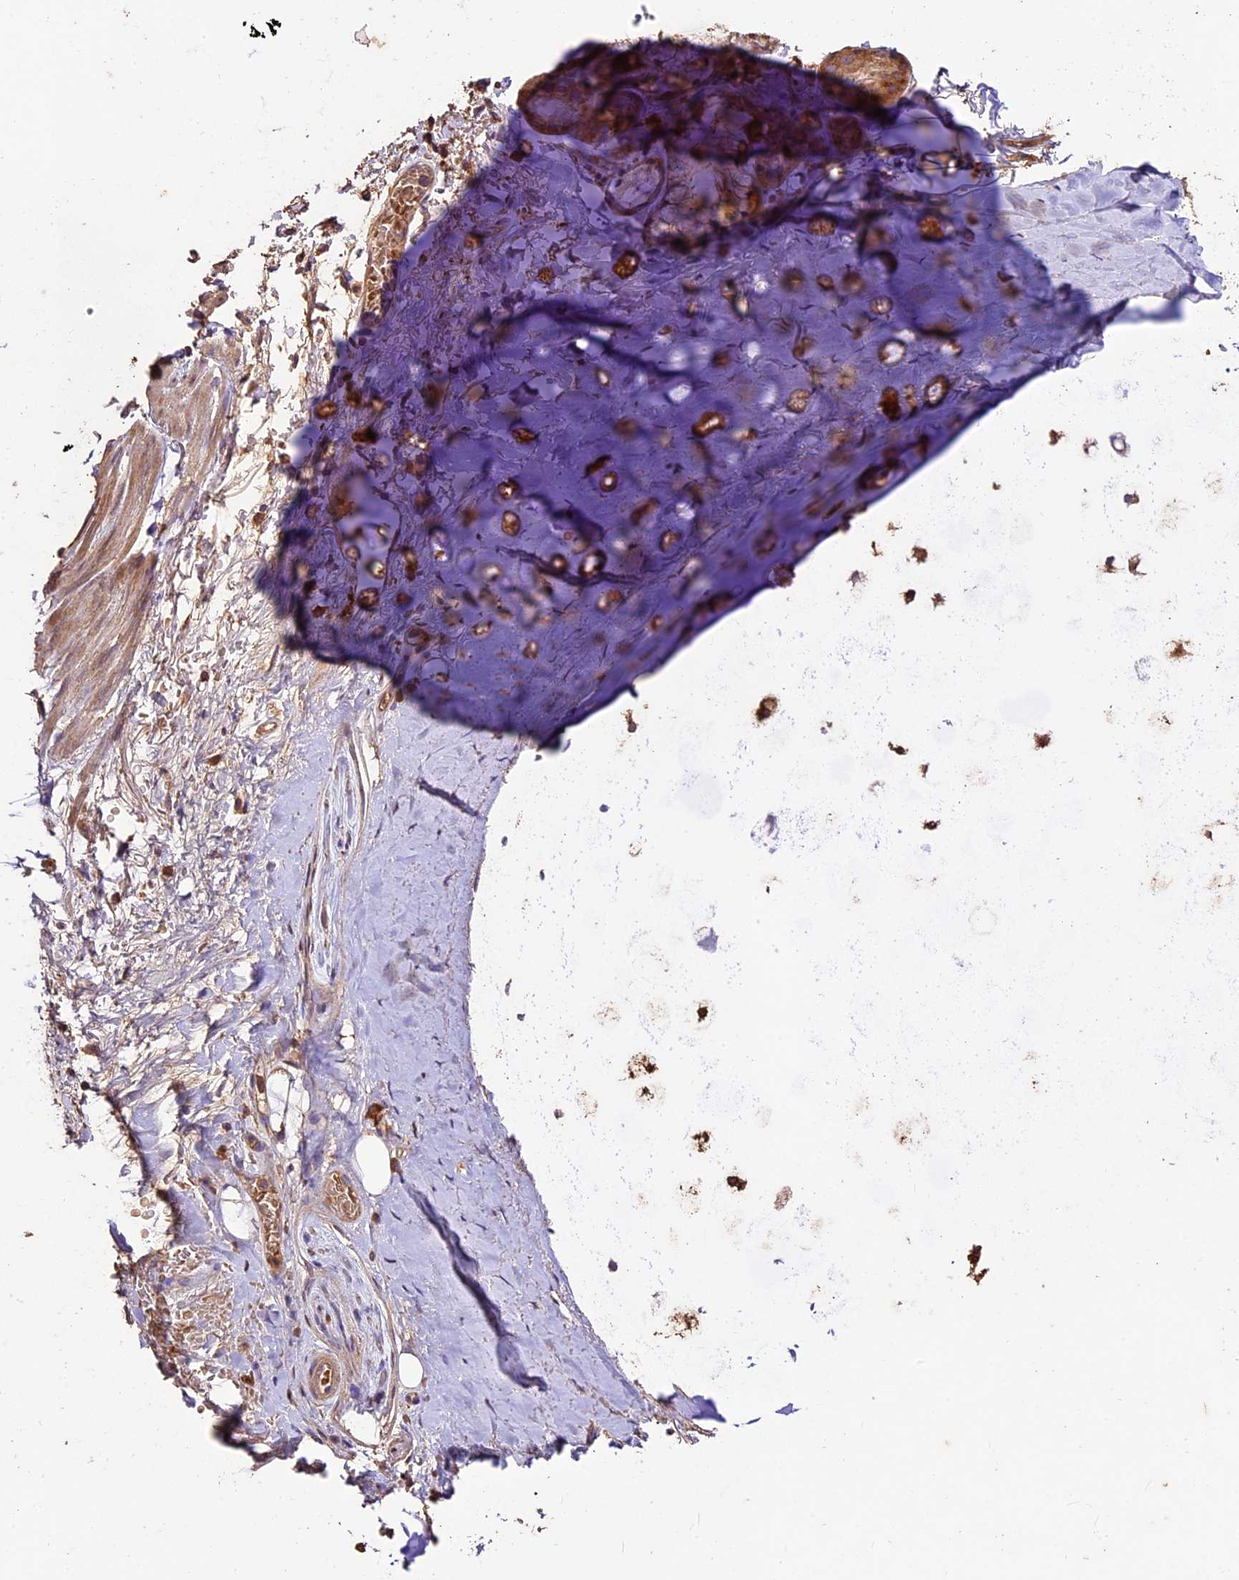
{"staining": {"intensity": "moderate", "quantity": ">75%", "location": "cytoplasmic/membranous"}, "tissue": "soft tissue", "cell_type": "Chondrocytes", "image_type": "normal", "snomed": [{"axis": "morphology", "description": "Normal tissue, NOS"}, {"axis": "topography", "description": "Lymph node"}, {"axis": "topography", "description": "Bronchus"}], "caption": "A brown stain shows moderate cytoplasmic/membranous staining of a protein in chondrocytes of normal human soft tissue. (brown staining indicates protein expression, while blue staining denotes nuclei).", "gene": "CRLF1", "patient": {"sex": "male", "age": 63}}